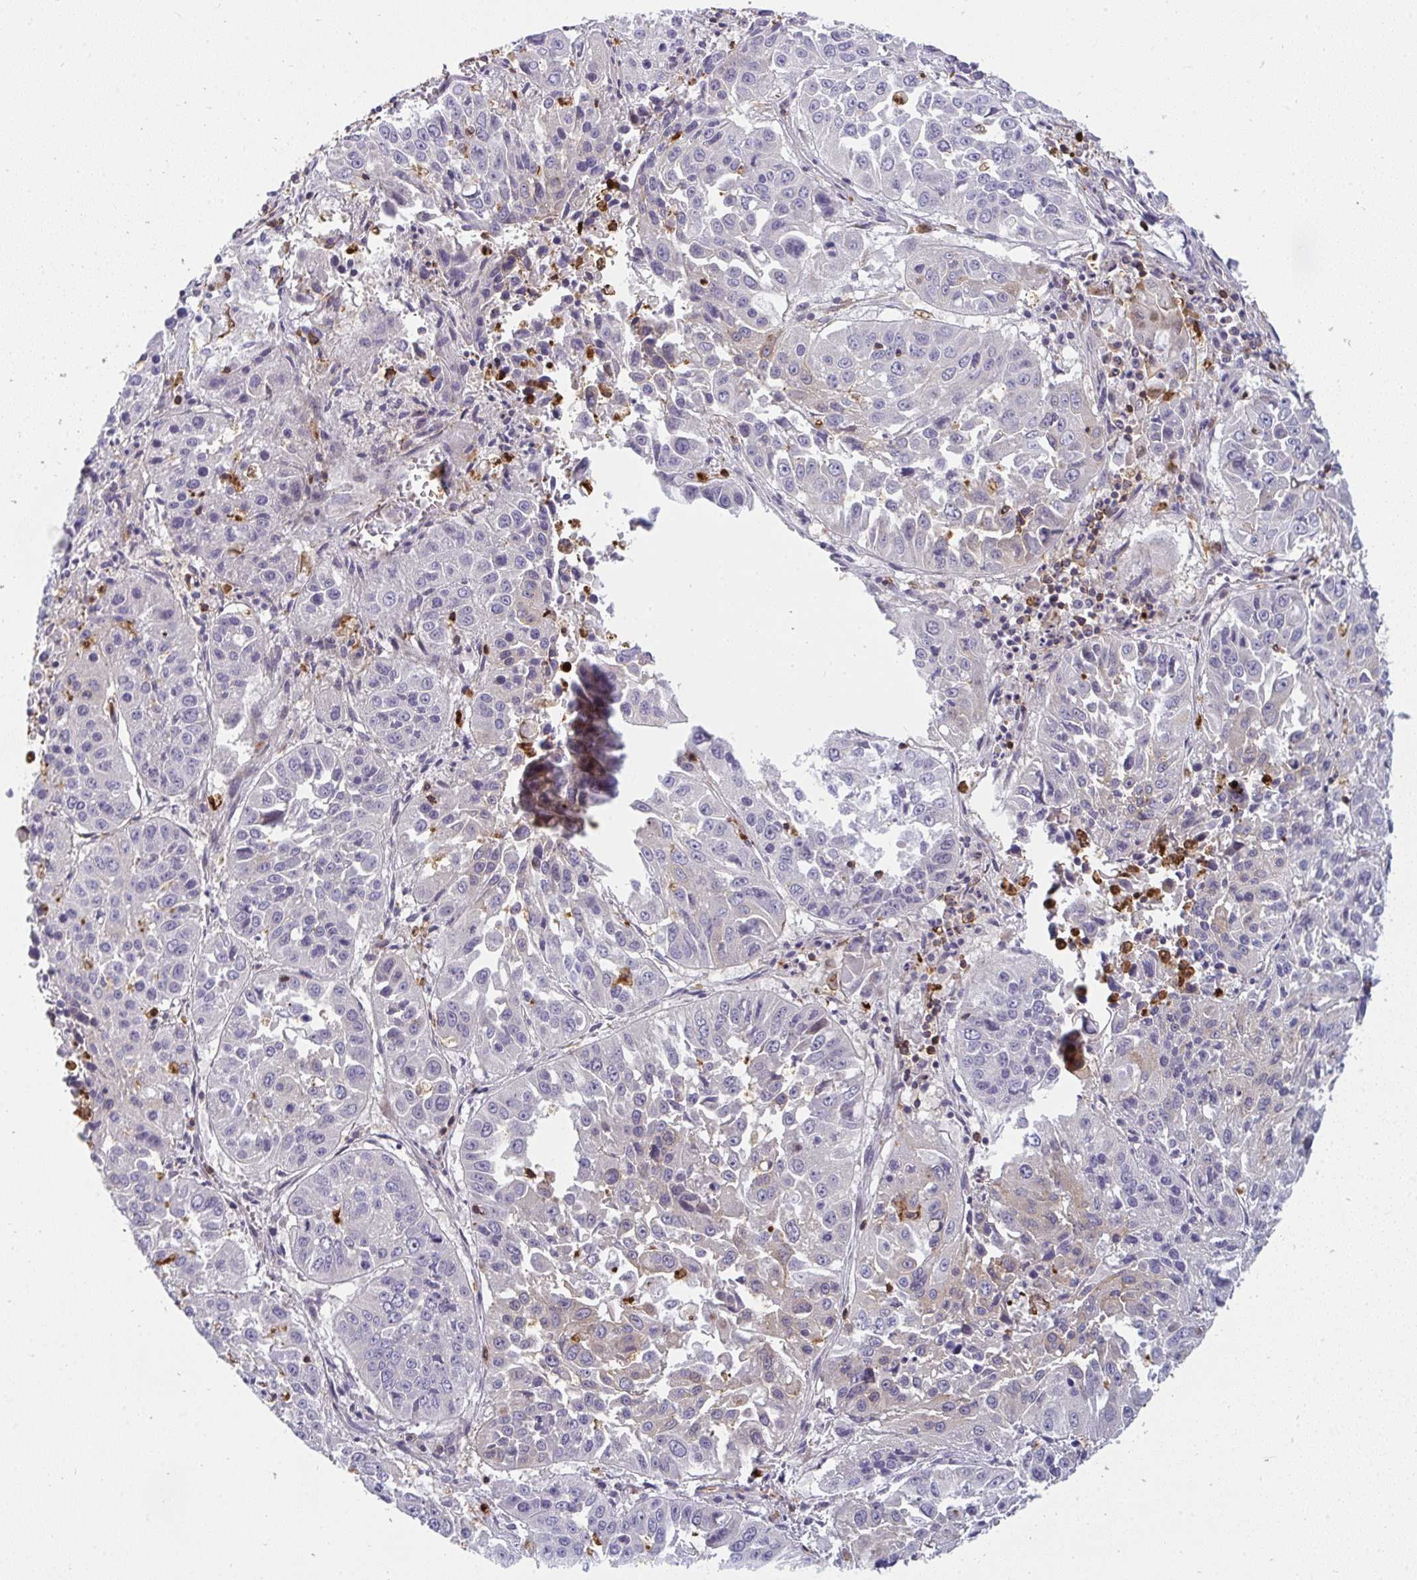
{"staining": {"intensity": "moderate", "quantity": "<25%", "location": "cytoplasmic/membranous"}, "tissue": "lung cancer", "cell_type": "Tumor cells", "image_type": "cancer", "snomed": [{"axis": "morphology", "description": "Squamous cell carcinoma, NOS"}, {"axis": "topography", "description": "Lung"}], "caption": "High-magnification brightfield microscopy of squamous cell carcinoma (lung) stained with DAB (3,3'-diaminobenzidine) (brown) and counterstained with hematoxylin (blue). tumor cells exhibit moderate cytoplasmic/membranous expression is present in about<25% of cells.", "gene": "CSF3R", "patient": {"sex": "female", "age": 61}}